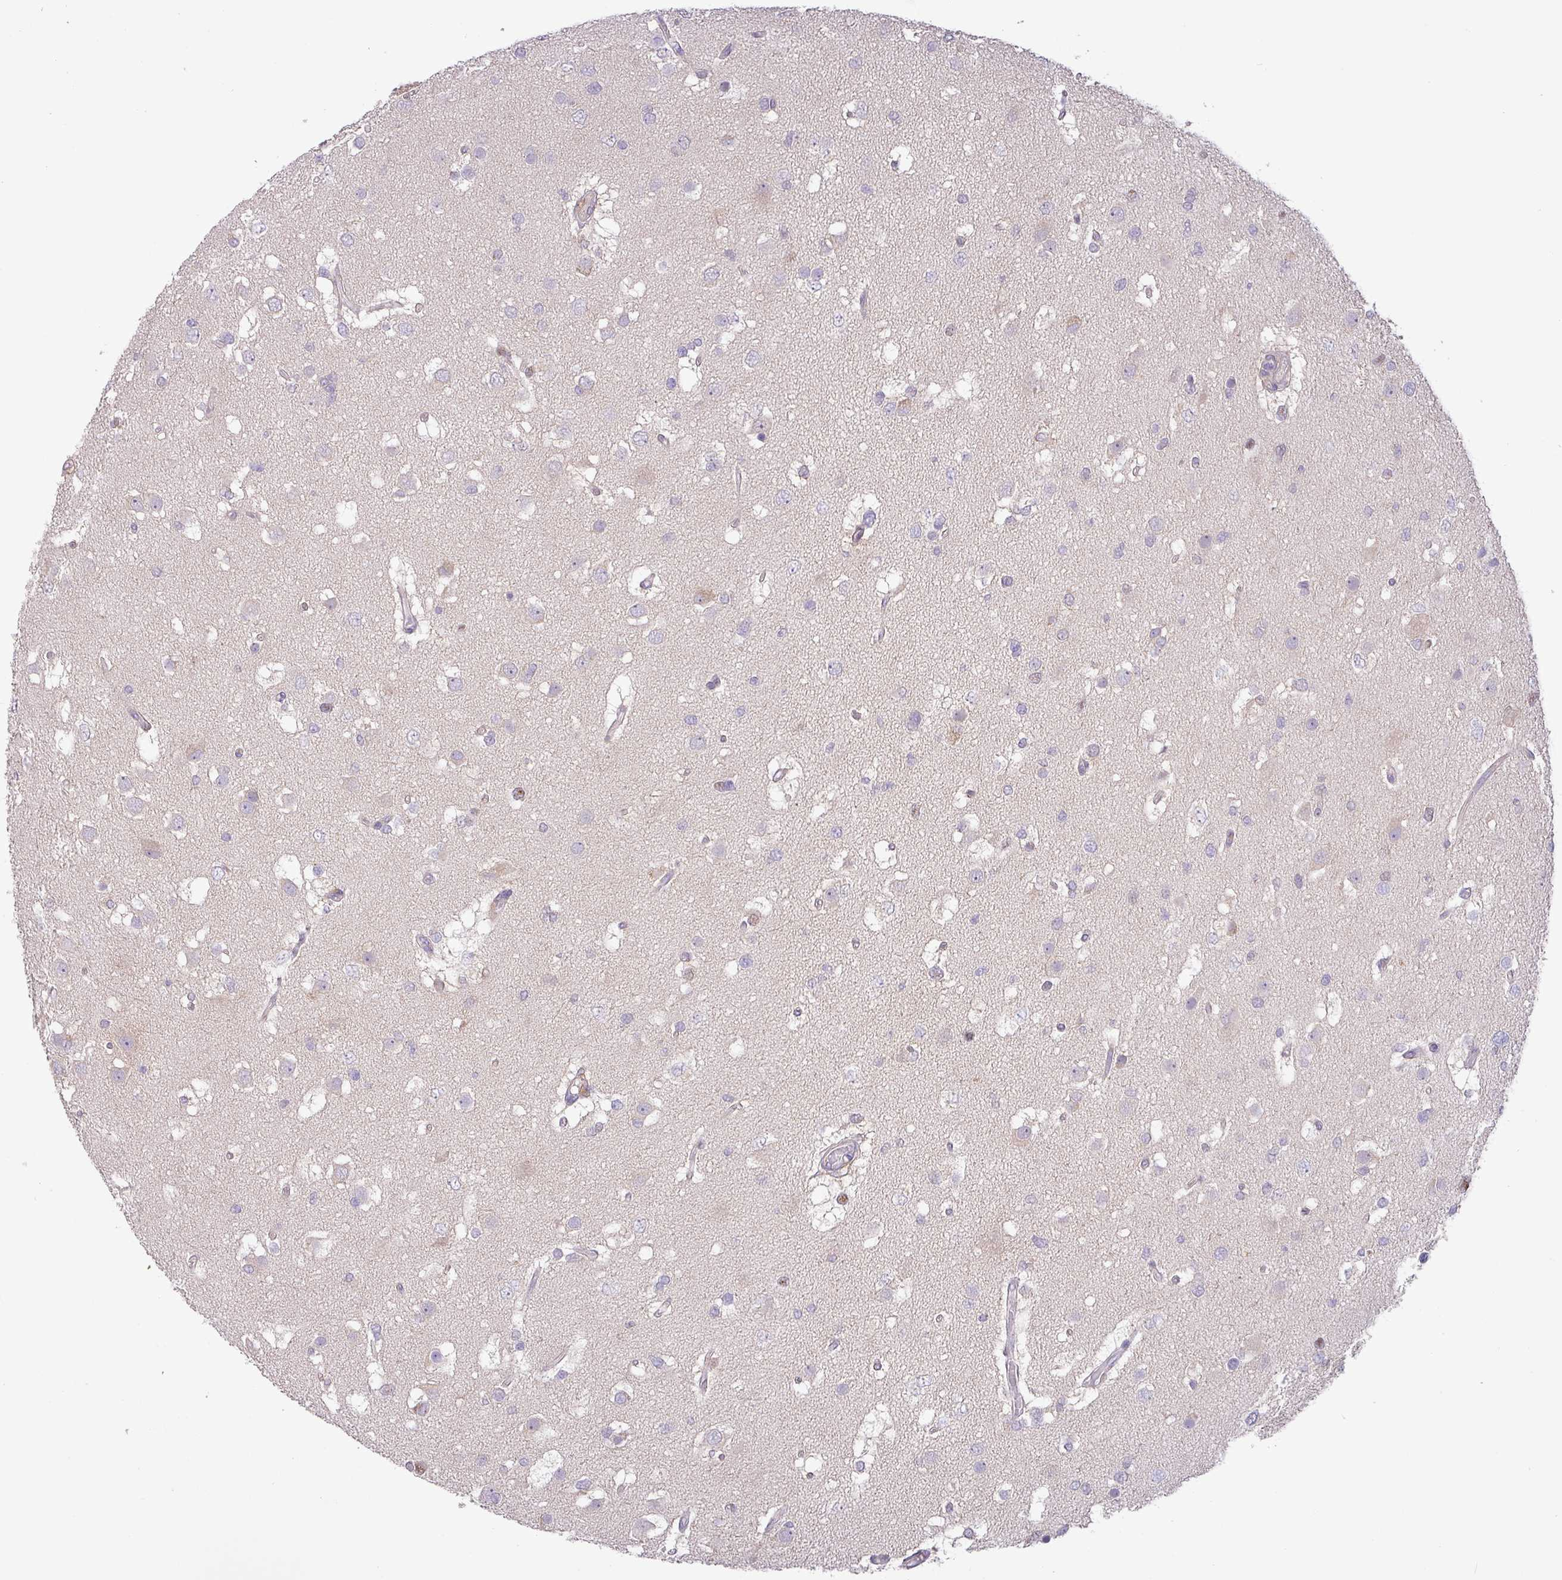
{"staining": {"intensity": "negative", "quantity": "none", "location": "none"}, "tissue": "glioma", "cell_type": "Tumor cells", "image_type": "cancer", "snomed": [{"axis": "morphology", "description": "Glioma, malignant, High grade"}, {"axis": "topography", "description": "Brain"}], "caption": "This is an immunohistochemistry (IHC) image of glioma. There is no staining in tumor cells.", "gene": "GALNT12", "patient": {"sex": "male", "age": 53}}